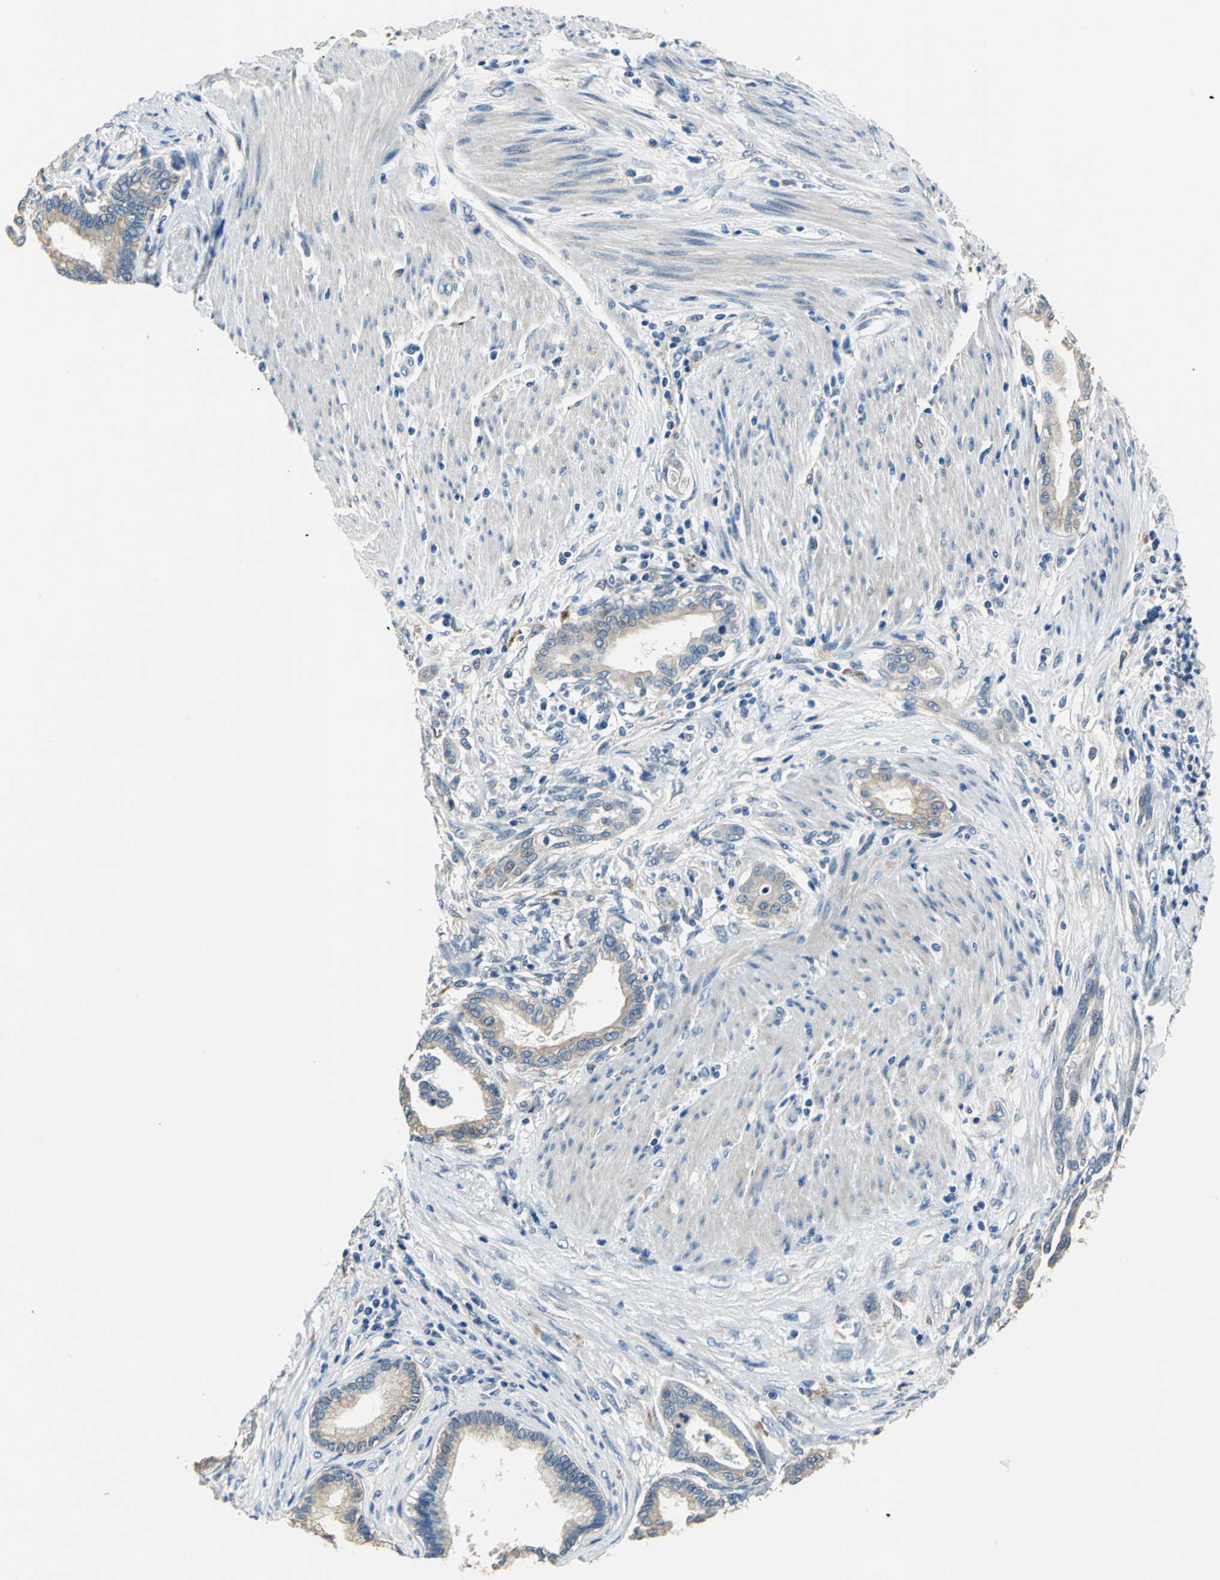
{"staining": {"intensity": "weak", "quantity": ">75%", "location": "cytoplasmic/membranous"}, "tissue": "pancreatic cancer", "cell_type": "Tumor cells", "image_type": "cancer", "snomed": [{"axis": "morphology", "description": "Adenocarcinoma, NOS"}, {"axis": "topography", "description": "Pancreas"}], "caption": "Adenocarcinoma (pancreatic) stained with immunohistochemistry shows weak cytoplasmic/membranous staining in approximately >75% of tumor cells. Nuclei are stained in blue.", "gene": "RASD2", "patient": {"sex": "female", "age": 64}}